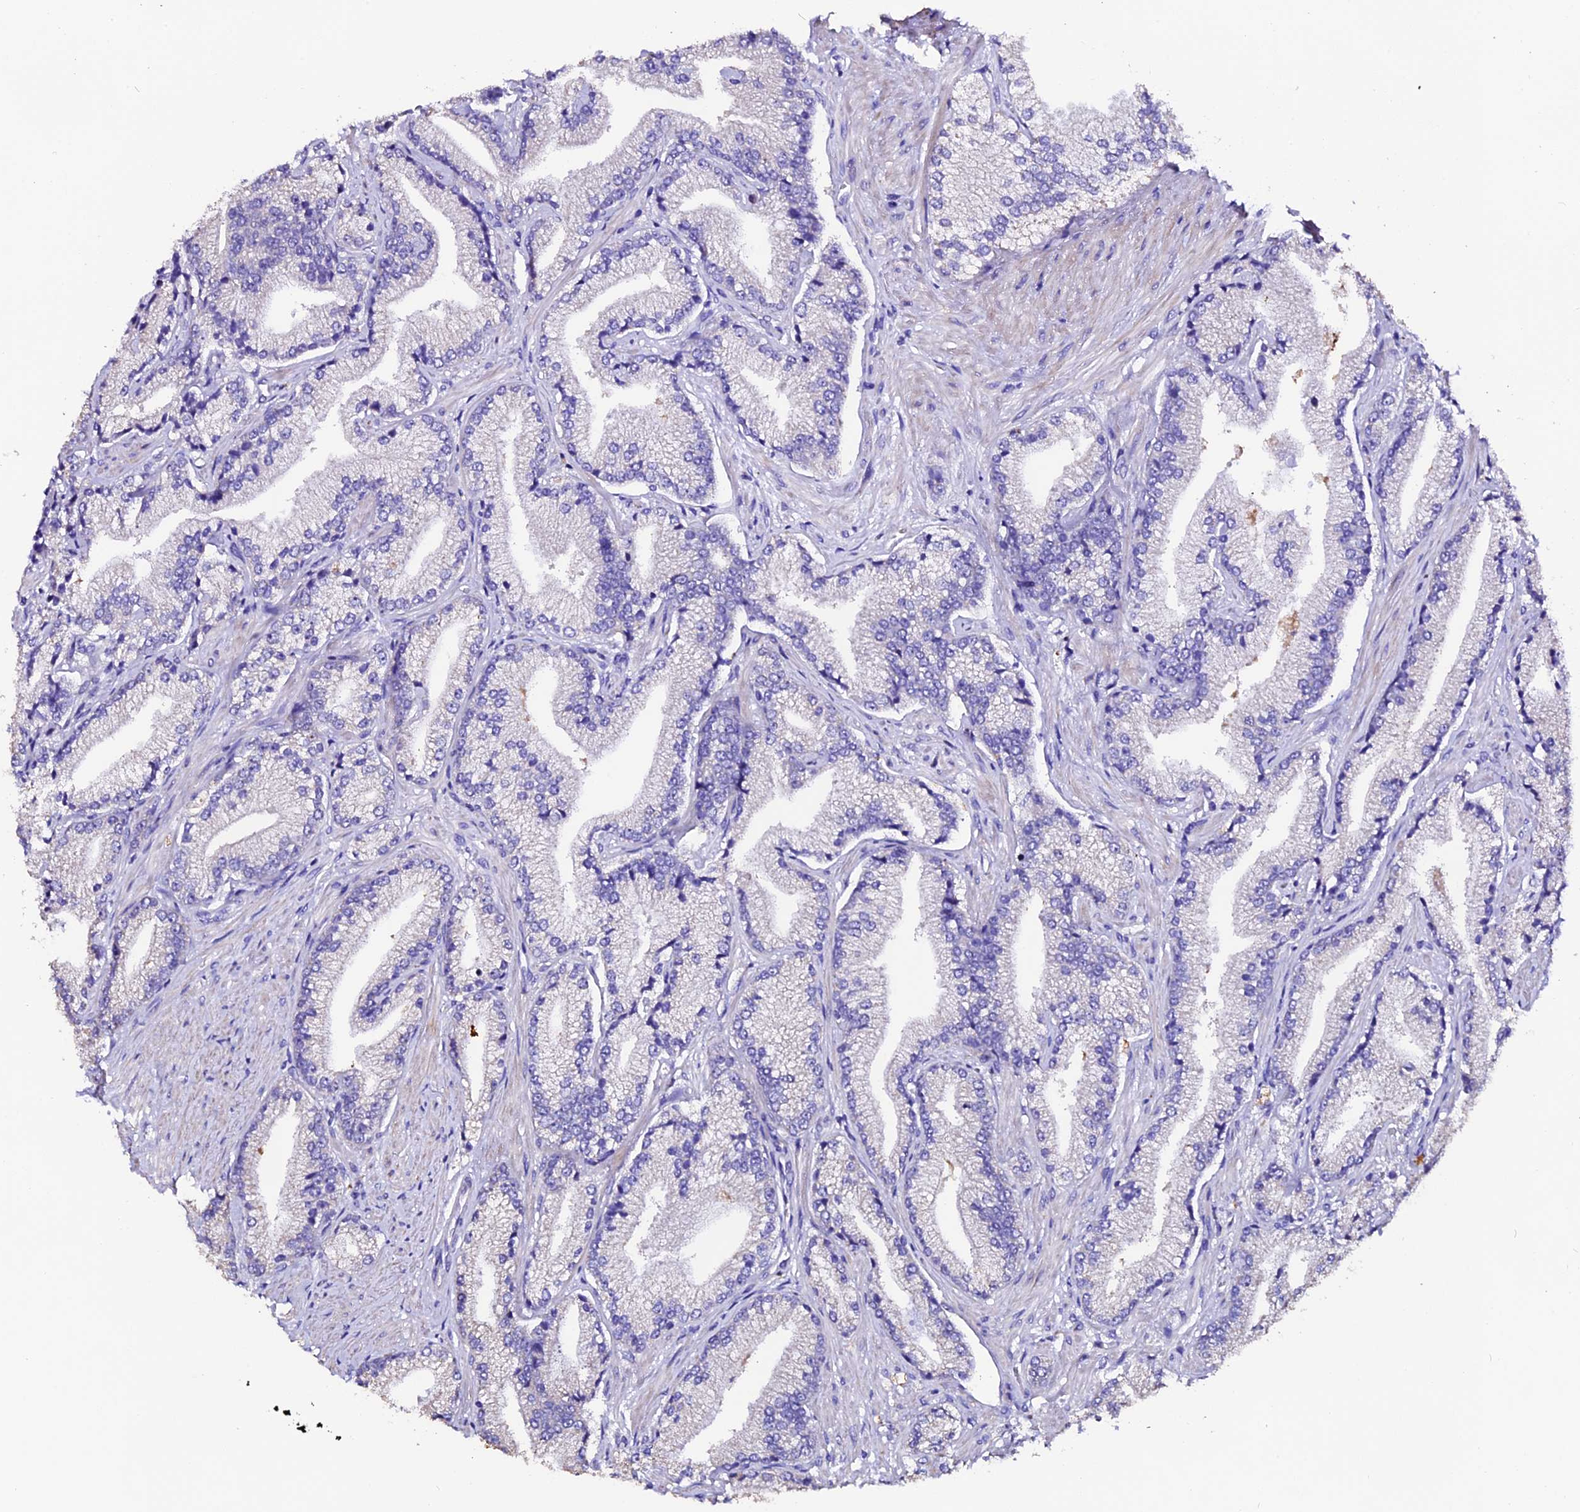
{"staining": {"intensity": "negative", "quantity": "none", "location": "none"}, "tissue": "prostate cancer", "cell_type": "Tumor cells", "image_type": "cancer", "snomed": [{"axis": "morphology", "description": "Adenocarcinoma, High grade"}, {"axis": "topography", "description": "Prostate"}], "caption": "Tumor cells are negative for protein expression in human prostate cancer (high-grade adenocarcinoma). (DAB immunohistochemistry (IHC) with hematoxylin counter stain).", "gene": "FBXW9", "patient": {"sex": "male", "age": 67}}